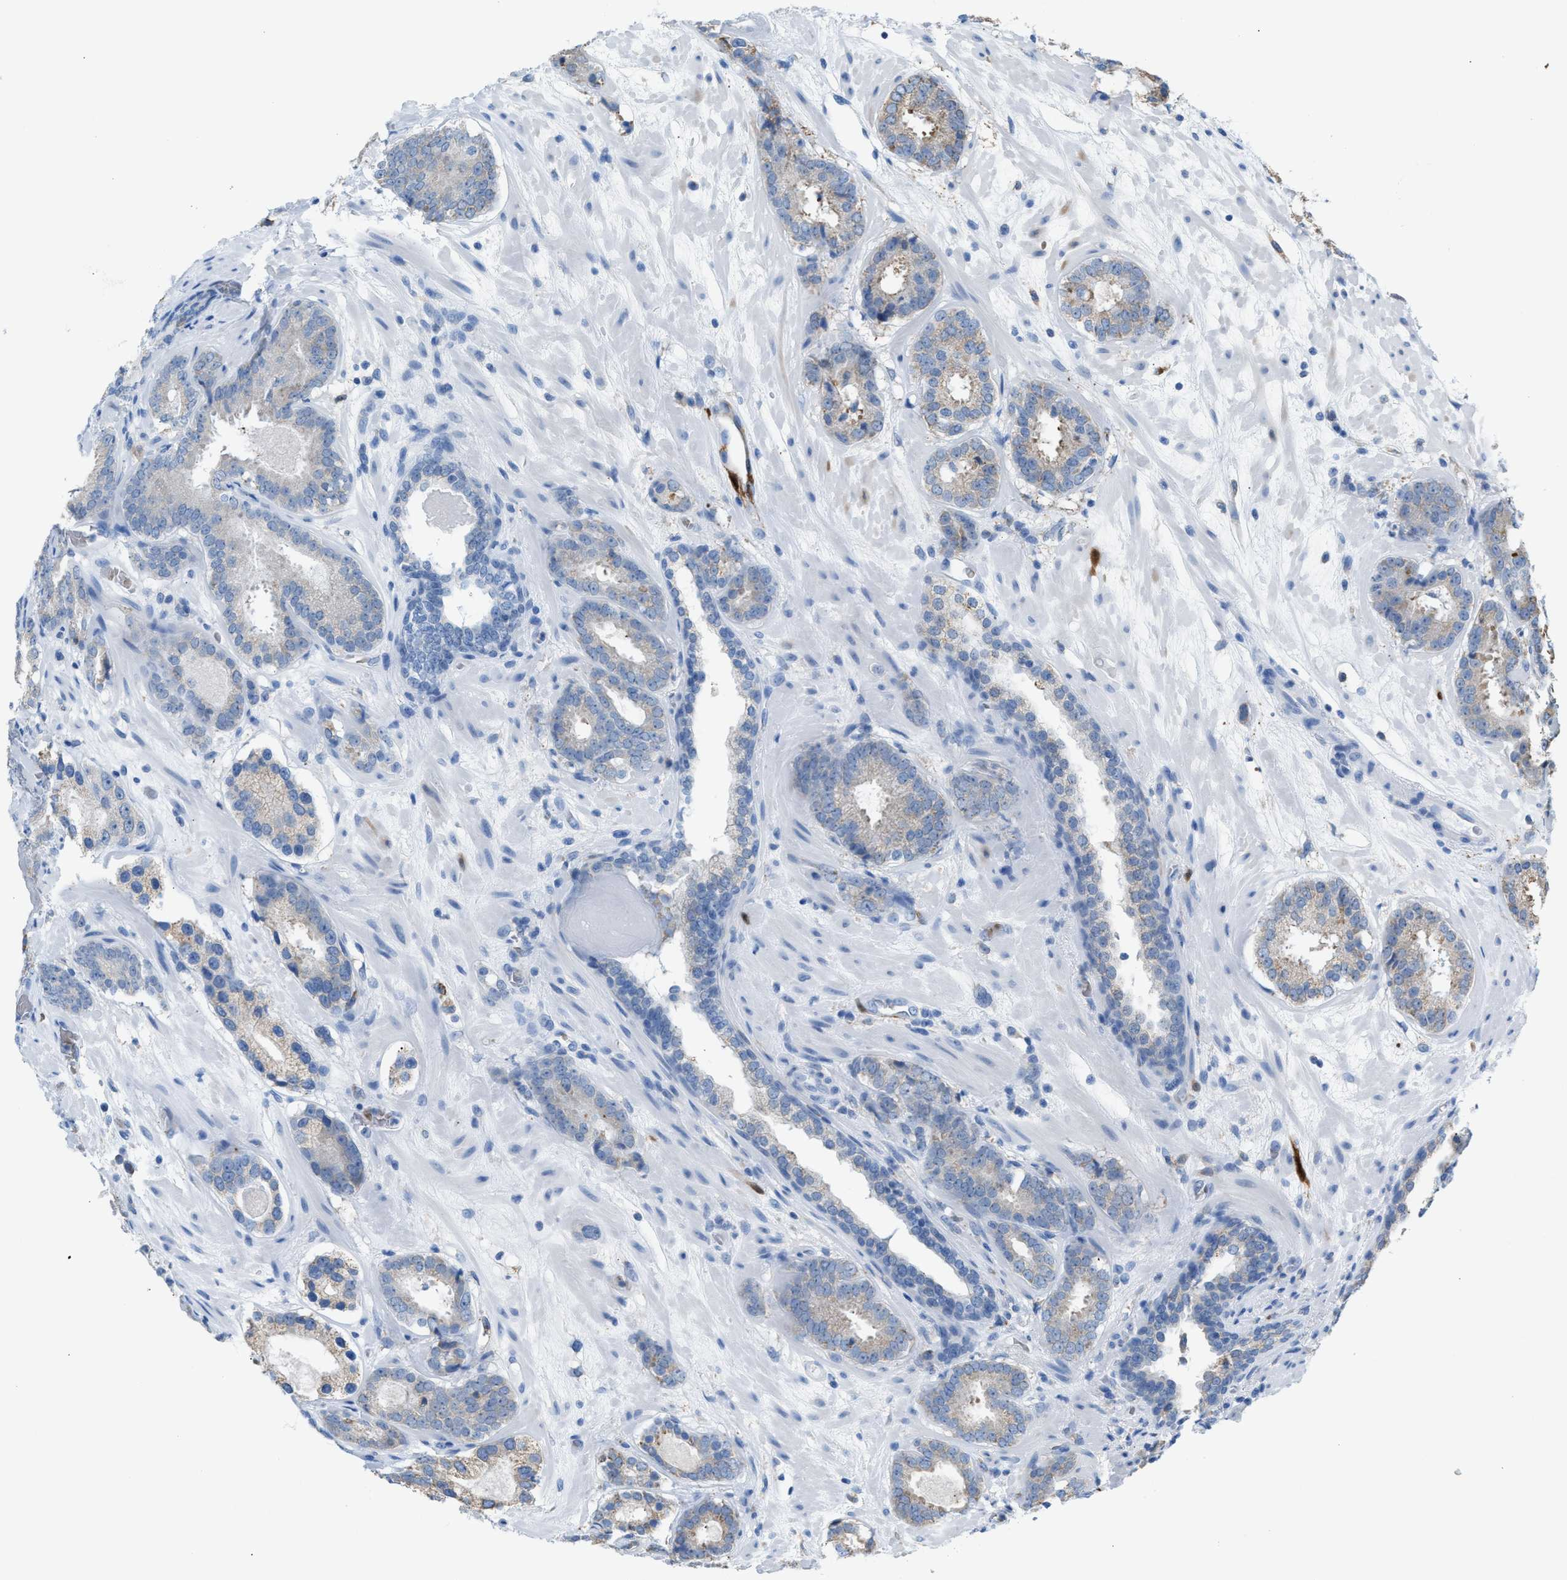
{"staining": {"intensity": "negative", "quantity": "none", "location": "none"}, "tissue": "prostate cancer", "cell_type": "Tumor cells", "image_type": "cancer", "snomed": [{"axis": "morphology", "description": "Adenocarcinoma, Low grade"}, {"axis": "topography", "description": "Prostate"}], "caption": "DAB (3,3'-diaminobenzidine) immunohistochemical staining of prostate adenocarcinoma (low-grade) displays no significant staining in tumor cells.", "gene": "CA3", "patient": {"sex": "male", "age": 69}}